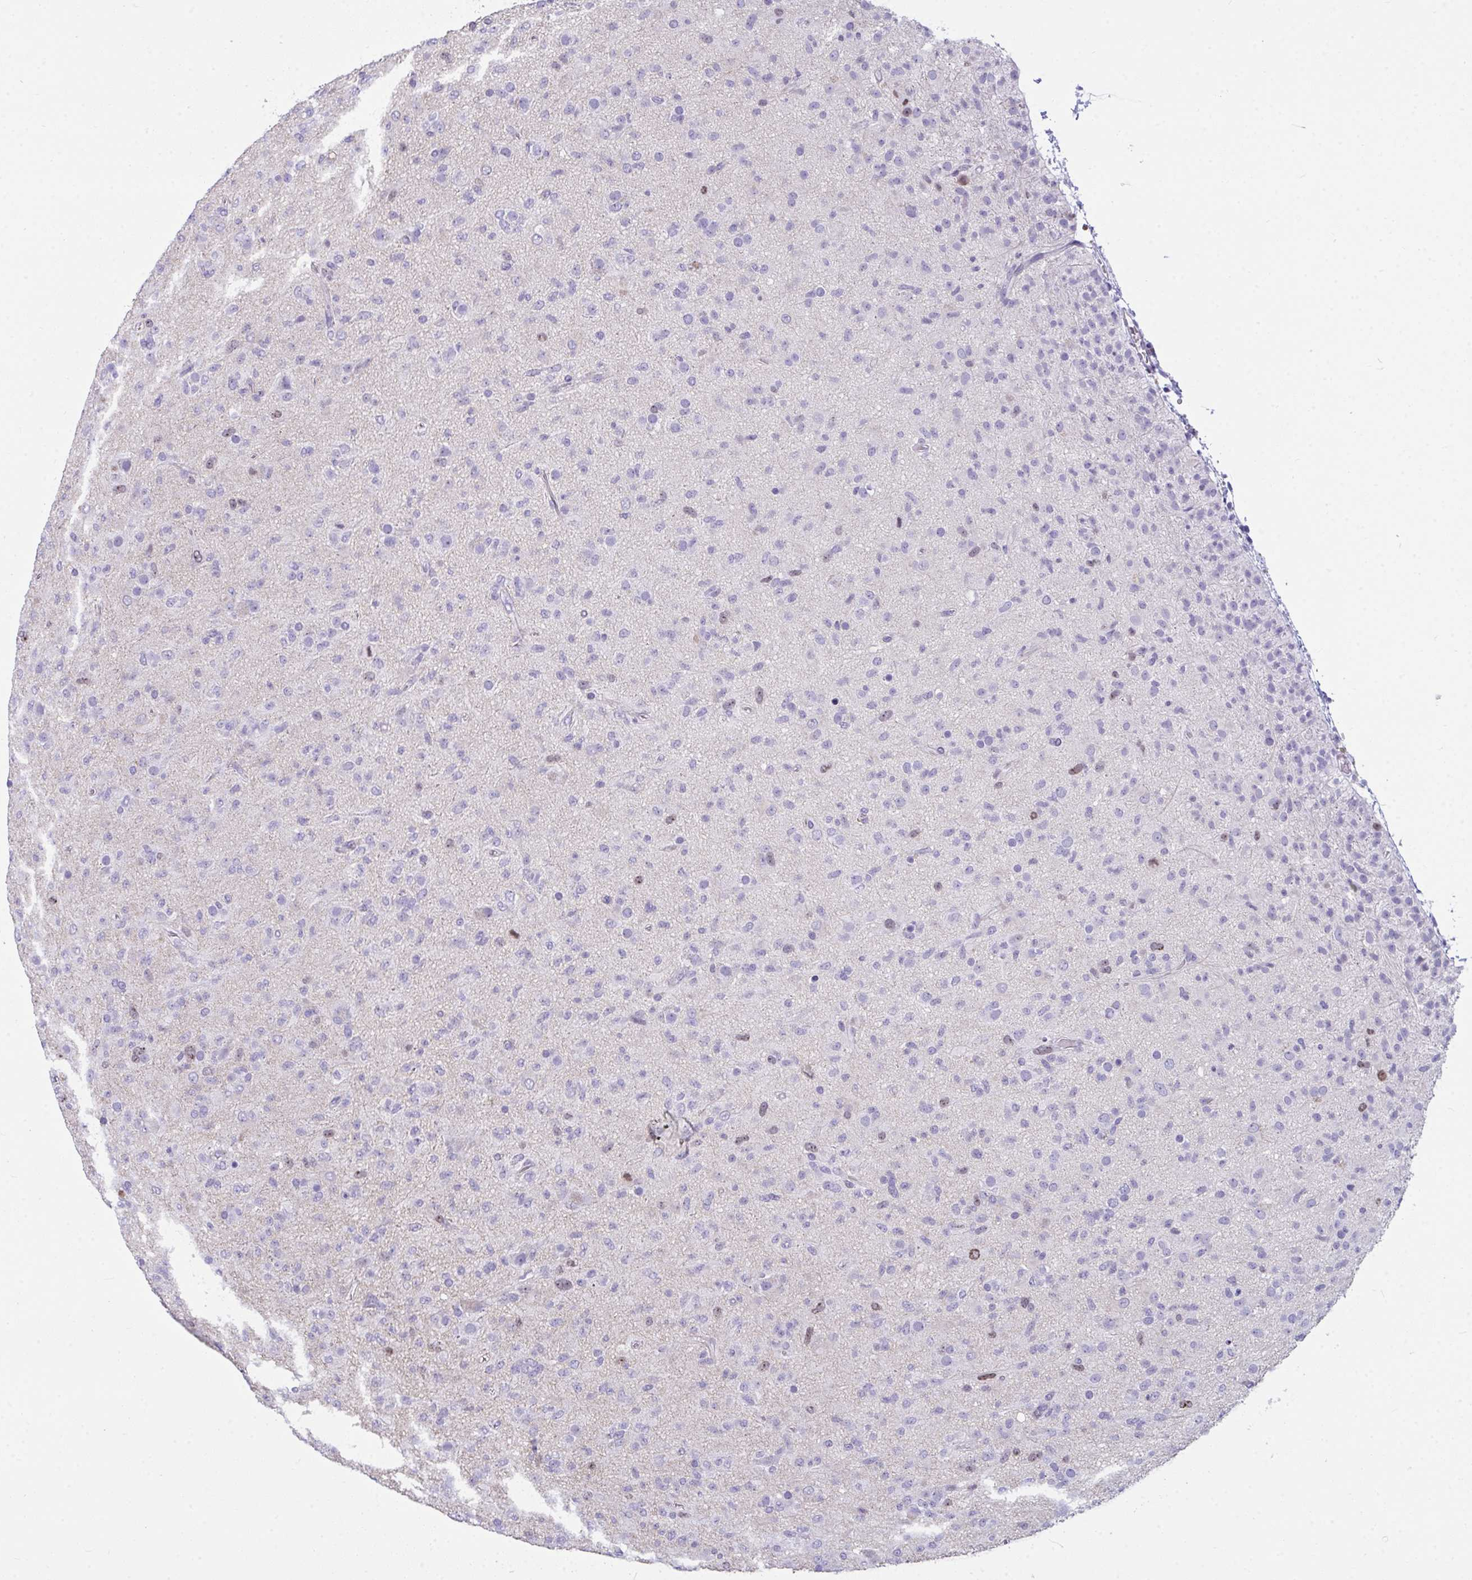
{"staining": {"intensity": "negative", "quantity": "none", "location": "none"}, "tissue": "glioma", "cell_type": "Tumor cells", "image_type": "cancer", "snomed": [{"axis": "morphology", "description": "Glioma, malignant, Low grade"}, {"axis": "topography", "description": "Brain"}], "caption": "Histopathology image shows no significant protein positivity in tumor cells of malignant glioma (low-grade).", "gene": "SUZ12", "patient": {"sex": "male", "age": 65}}